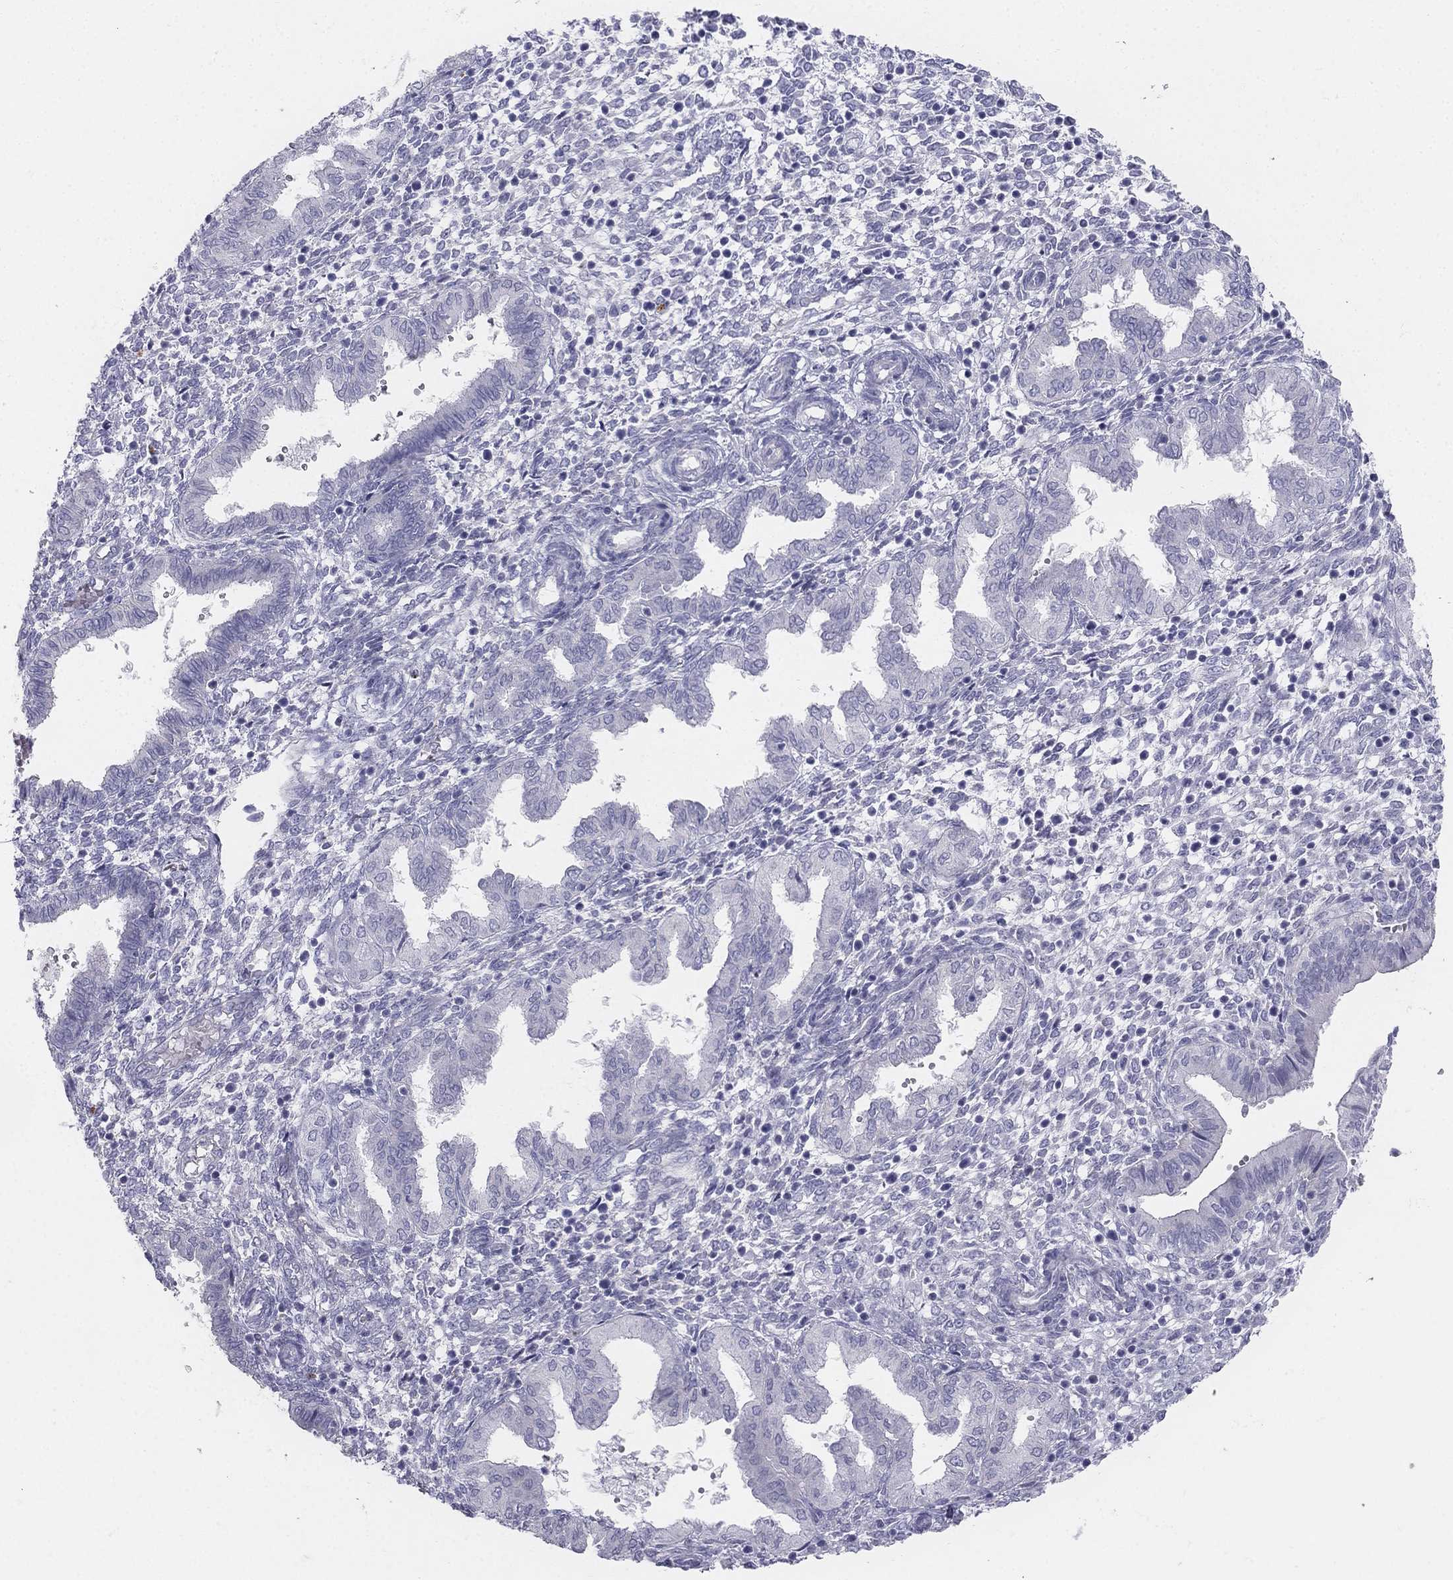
{"staining": {"intensity": "negative", "quantity": "none", "location": "none"}, "tissue": "endometrium", "cell_type": "Cells in endometrial stroma", "image_type": "normal", "snomed": [{"axis": "morphology", "description": "Normal tissue, NOS"}, {"axis": "topography", "description": "Endometrium"}], "caption": "IHC image of benign endometrium: endometrium stained with DAB reveals no significant protein expression in cells in endometrial stroma. (Brightfield microscopy of DAB immunohistochemistry (IHC) at high magnification).", "gene": "ALOXE3", "patient": {"sex": "female", "age": 43}}